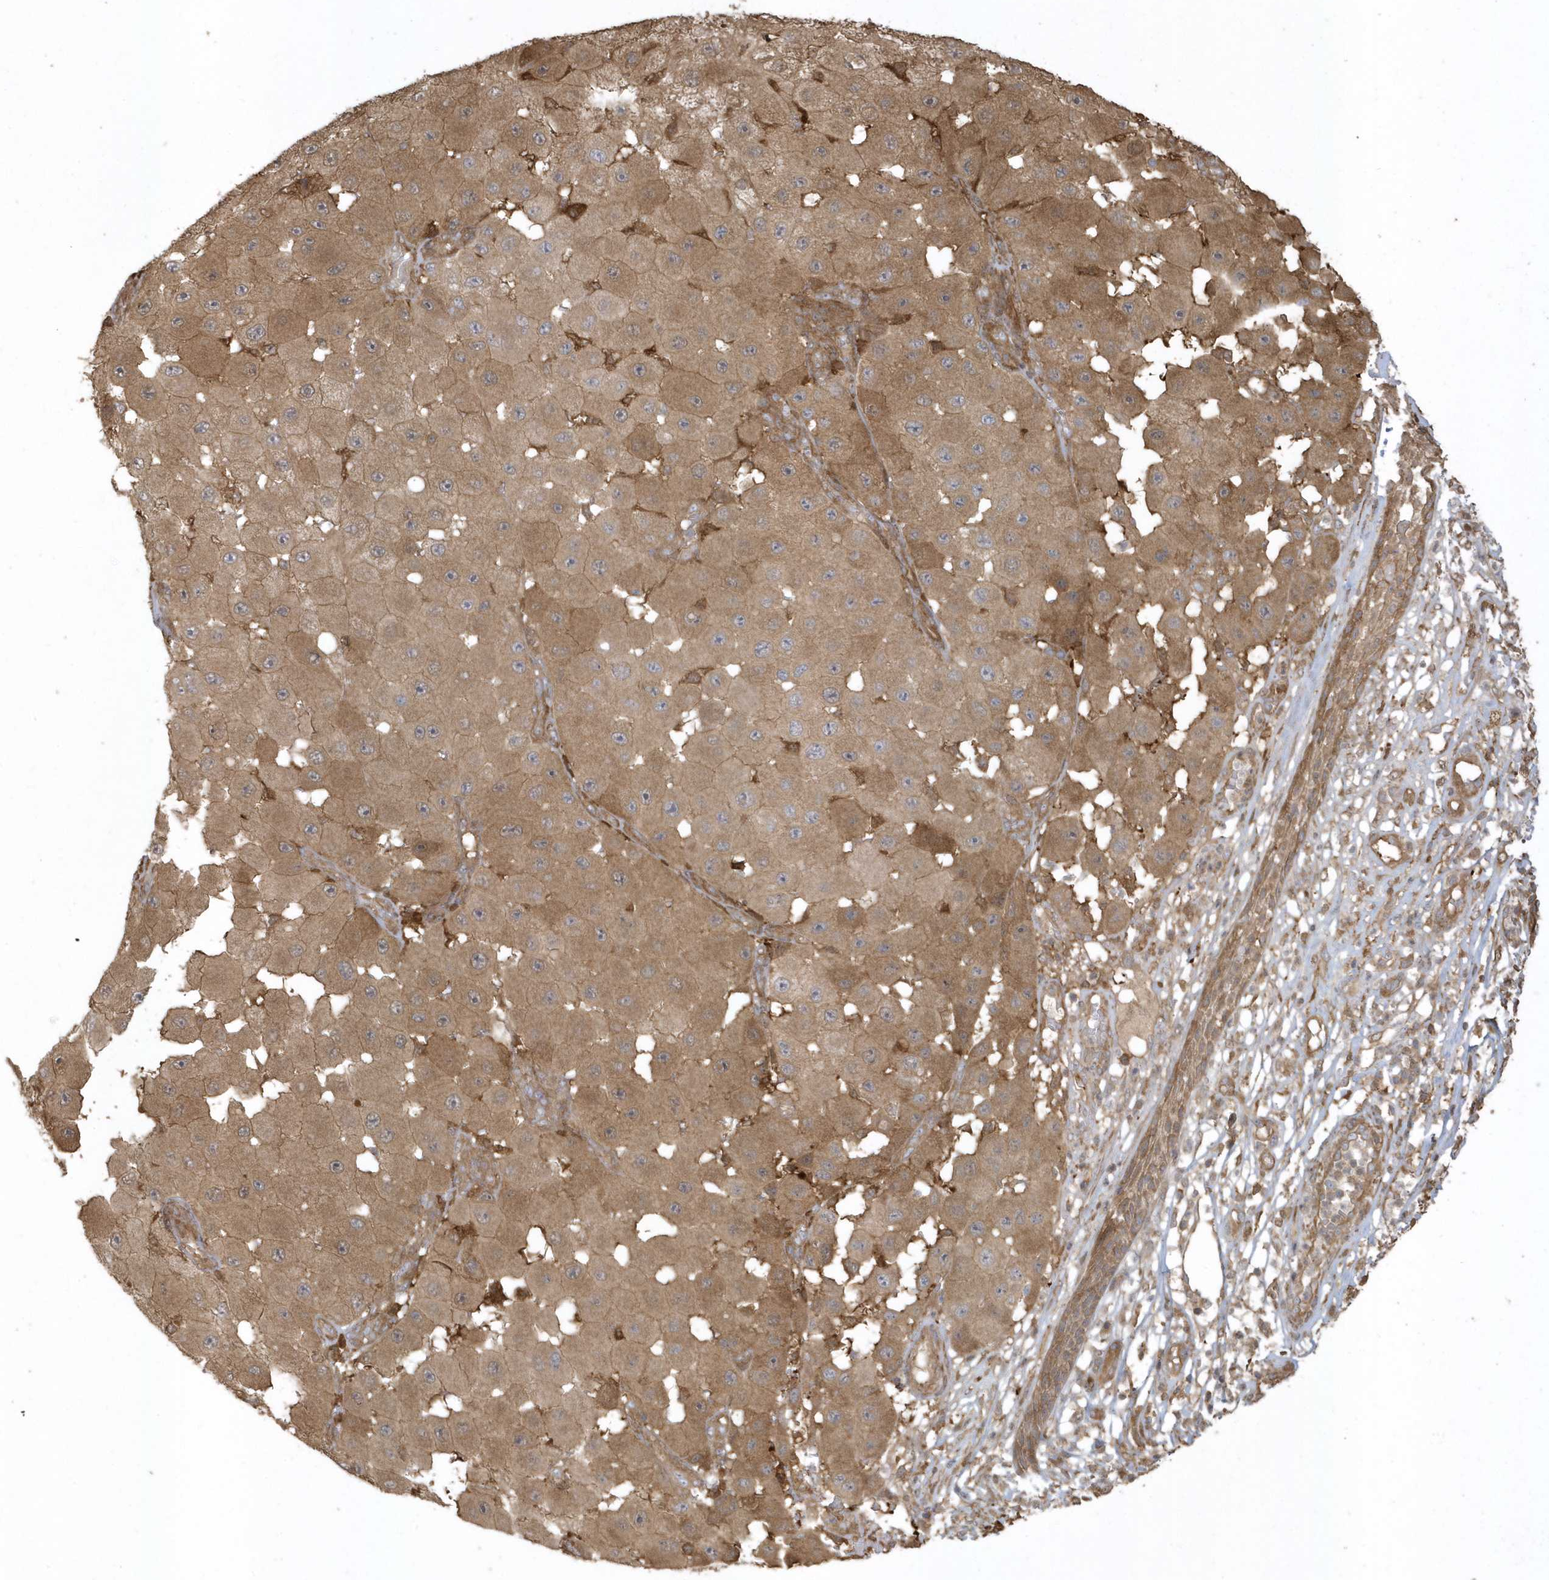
{"staining": {"intensity": "moderate", "quantity": ">75%", "location": "cytoplasmic/membranous"}, "tissue": "melanoma", "cell_type": "Tumor cells", "image_type": "cancer", "snomed": [{"axis": "morphology", "description": "Malignant melanoma, NOS"}, {"axis": "topography", "description": "Skin"}], "caption": "Human malignant melanoma stained with a brown dye reveals moderate cytoplasmic/membranous positive expression in approximately >75% of tumor cells.", "gene": "HNMT", "patient": {"sex": "female", "age": 81}}